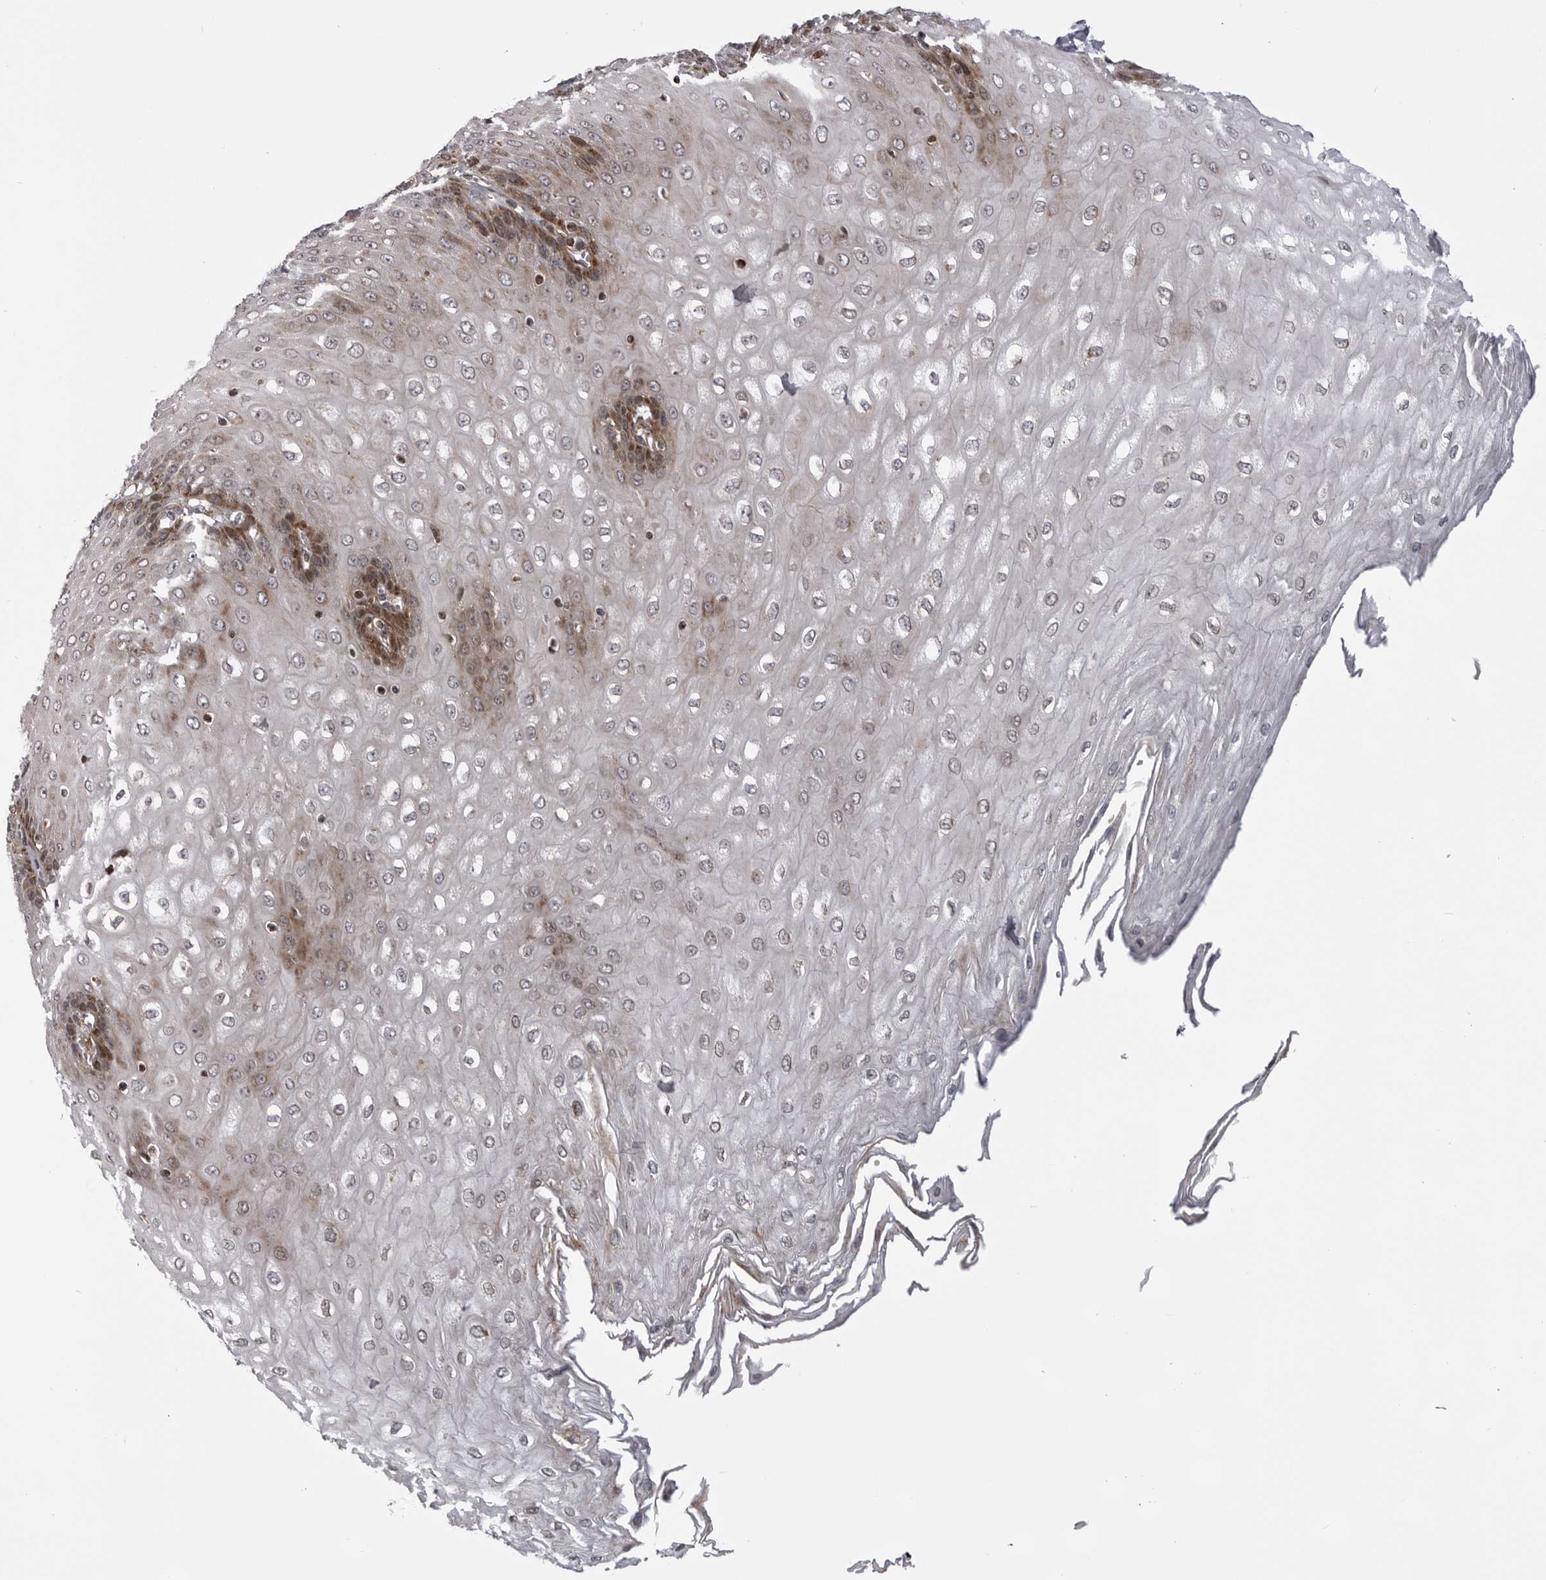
{"staining": {"intensity": "moderate", "quantity": "25%-75%", "location": "cytoplasmic/membranous"}, "tissue": "esophagus", "cell_type": "Squamous epithelial cells", "image_type": "normal", "snomed": [{"axis": "morphology", "description": "Normal tissue, NOS"}, {"axis": "topography", "description": "Esophagus"}], "caption": "Brown immunohistochemical staining in benign esophagus exhibits moderate cytoplasmic/membranous positivity in approximately 25%-75% of squamous epithelial cells. (Stains: DAB (3,3'-diaminobenzidine) in brown, nuclei in blue, Microscopy: brightfield microscopy at high magnification).", "gene": "TMPRSS11F", "patient": {"sex": "male", "age": 60}}